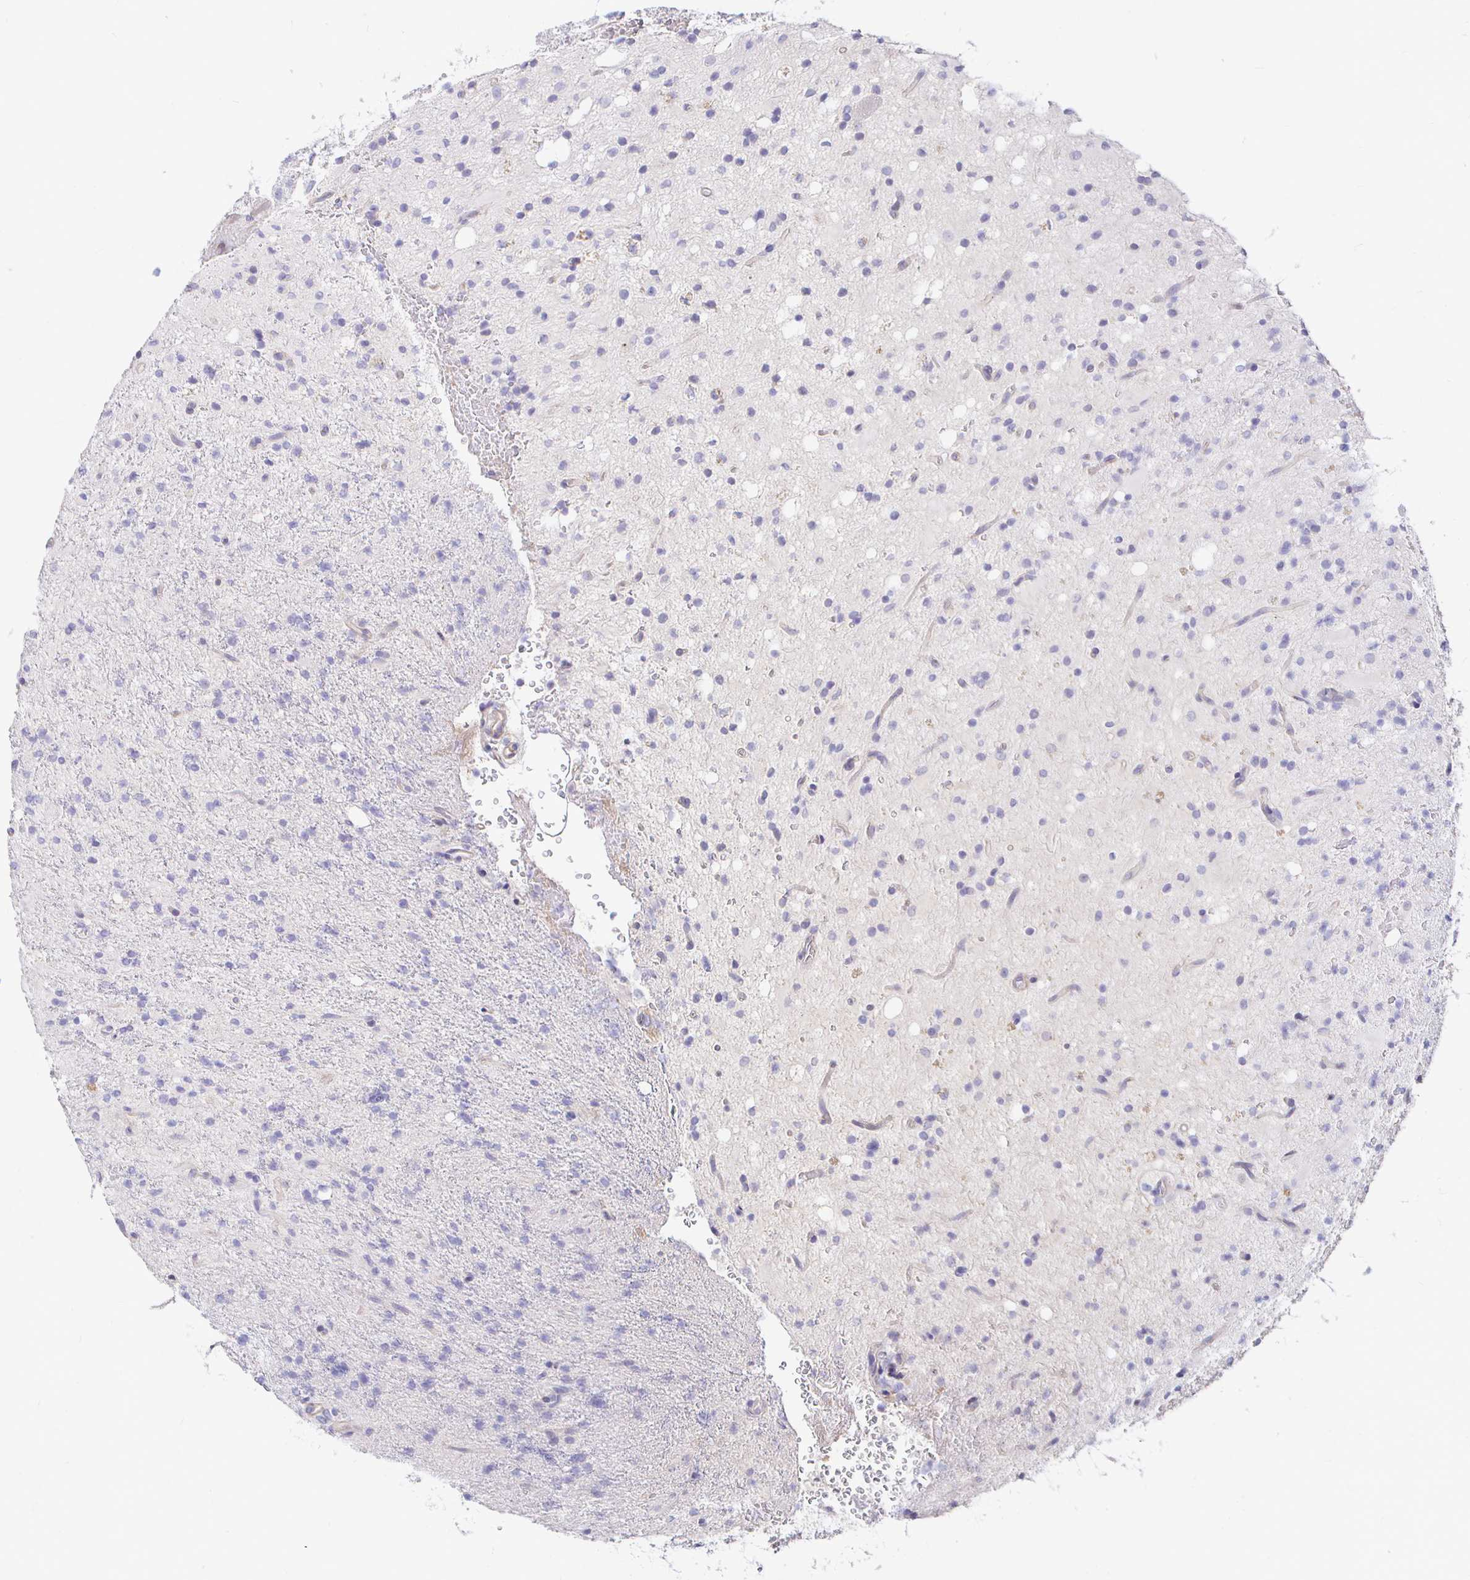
{"staining": {"intensity": "negative", "quantity": "none", "location": "none"}, "tissue": "glioma", "cell_type": "Tumor cells", "image_type": "cancer", "snomed": [{"axis": "morphology", "description": "Glioma, malignant, Low grade"}, {"axis": "topography", "description": "Brain"}], "caption": "Immunohistochemistry micrograph of human glioma stained for a protein (brown), which displays no expression in tumor cells. (Stains: DAB (3,3'-diaminobenzidine) IHC with hematoxylin counter stain, Microscopy: brightfield microscopy at high magnification).", "gene": "PALM2AKAP2", "patient": {"sex": "female", "age": 33}}